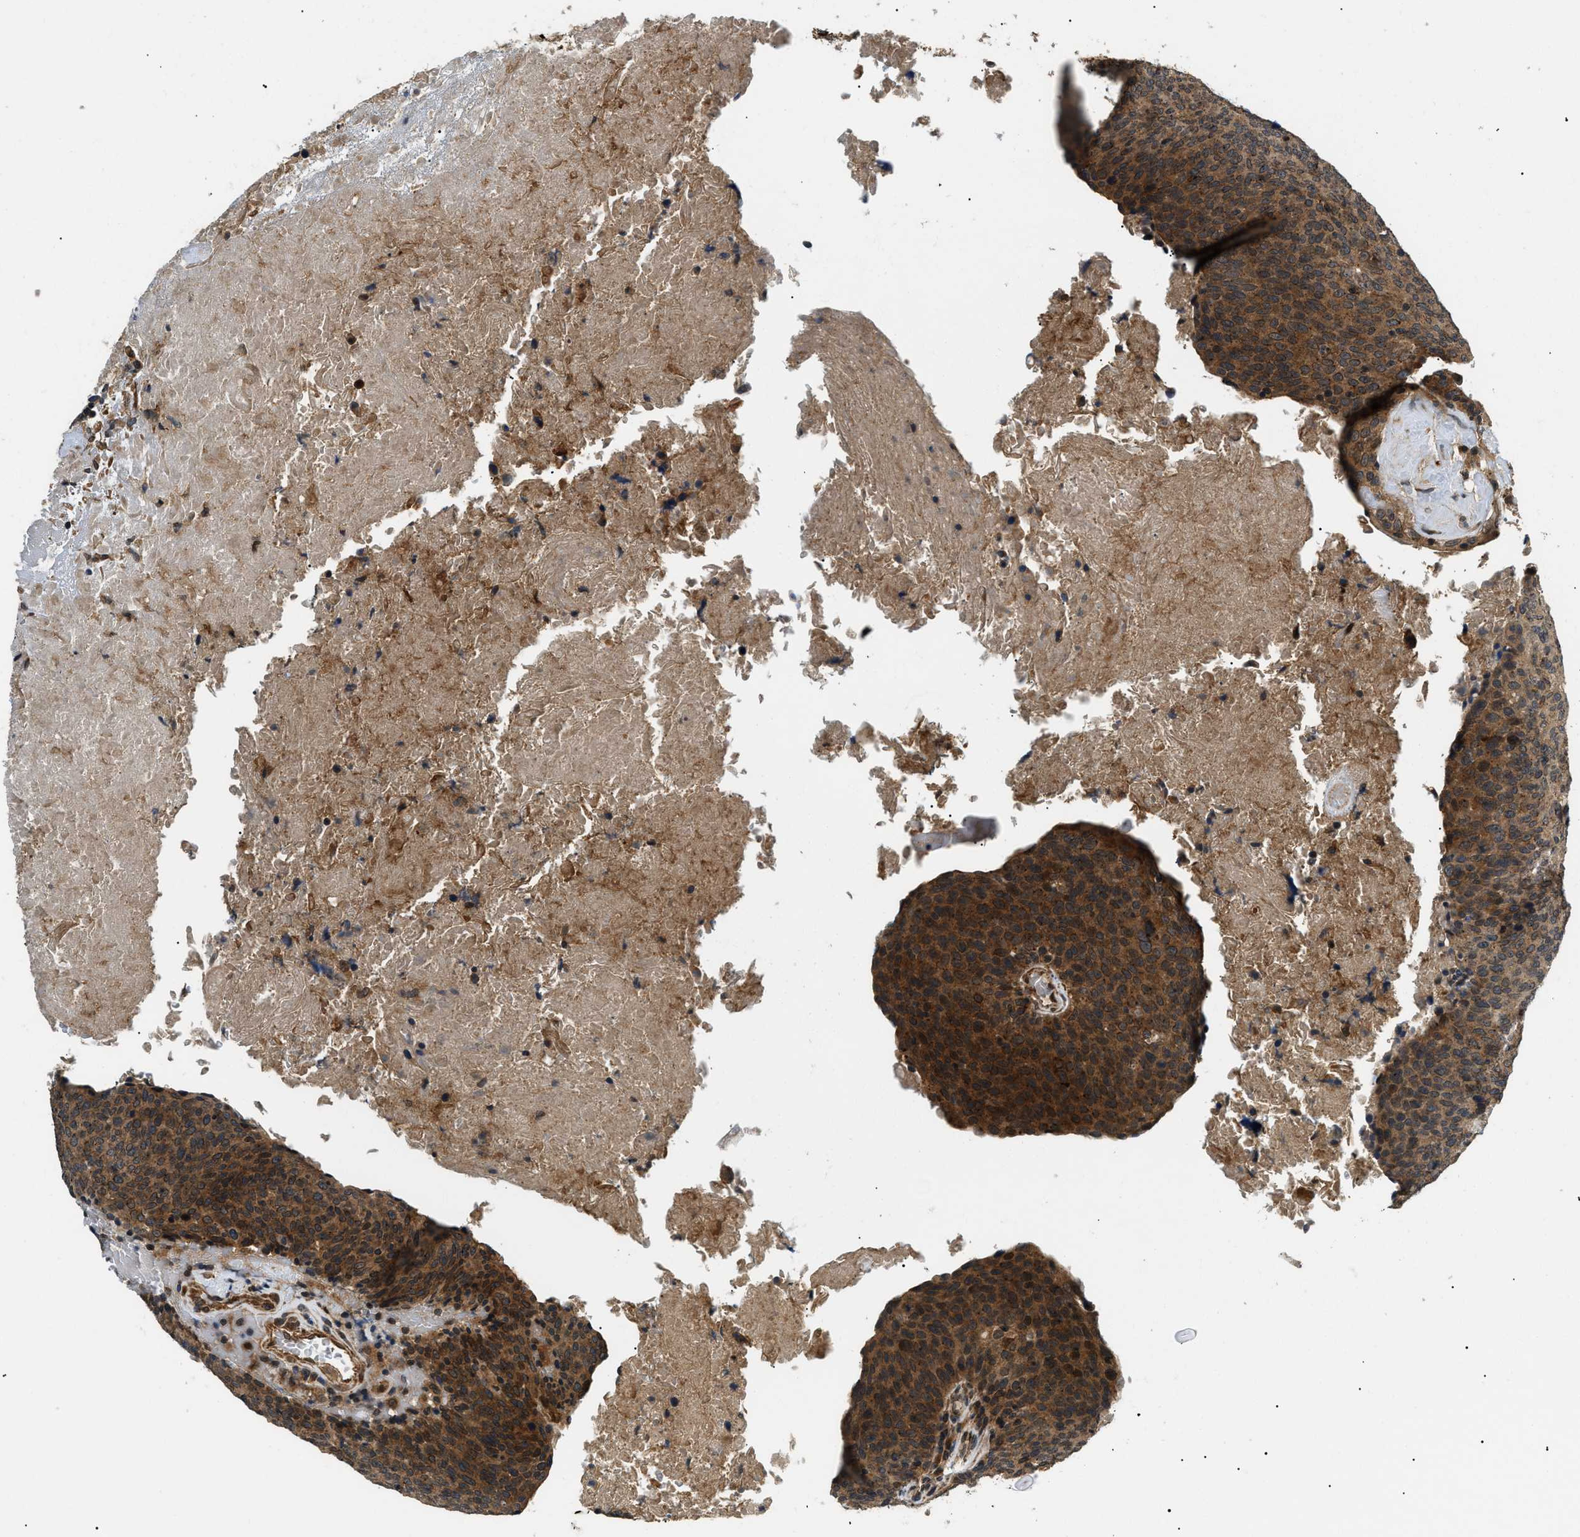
{"staining": {"intensity": "strong", "quantity": ">75%", "location": "cytoplasmic/membranous"}, "tissue": "head and neck cancer", "cell_type": "Tumor cells", "image_type": "cancer", "snomed": [{"axis": "morphology", "description": "Squamous cell carcinoma, NOS"}, {"axis": "morphology", "description": "Squamous cell carcinoma, metastatic, NOS"}, {"axis": "topography", "description": "Lymph node"}, {"axis": "topography", "description": "Head-Neck"}], "caption": "The micrograph displays a brown stain indicating the presence of a protein in the cytoplasmic/membranous of tumor cells in squamous cell carcinoma (head and neck).", "gene": "ATP6AP1", "patient": {"sex": "male", "age": 62}}